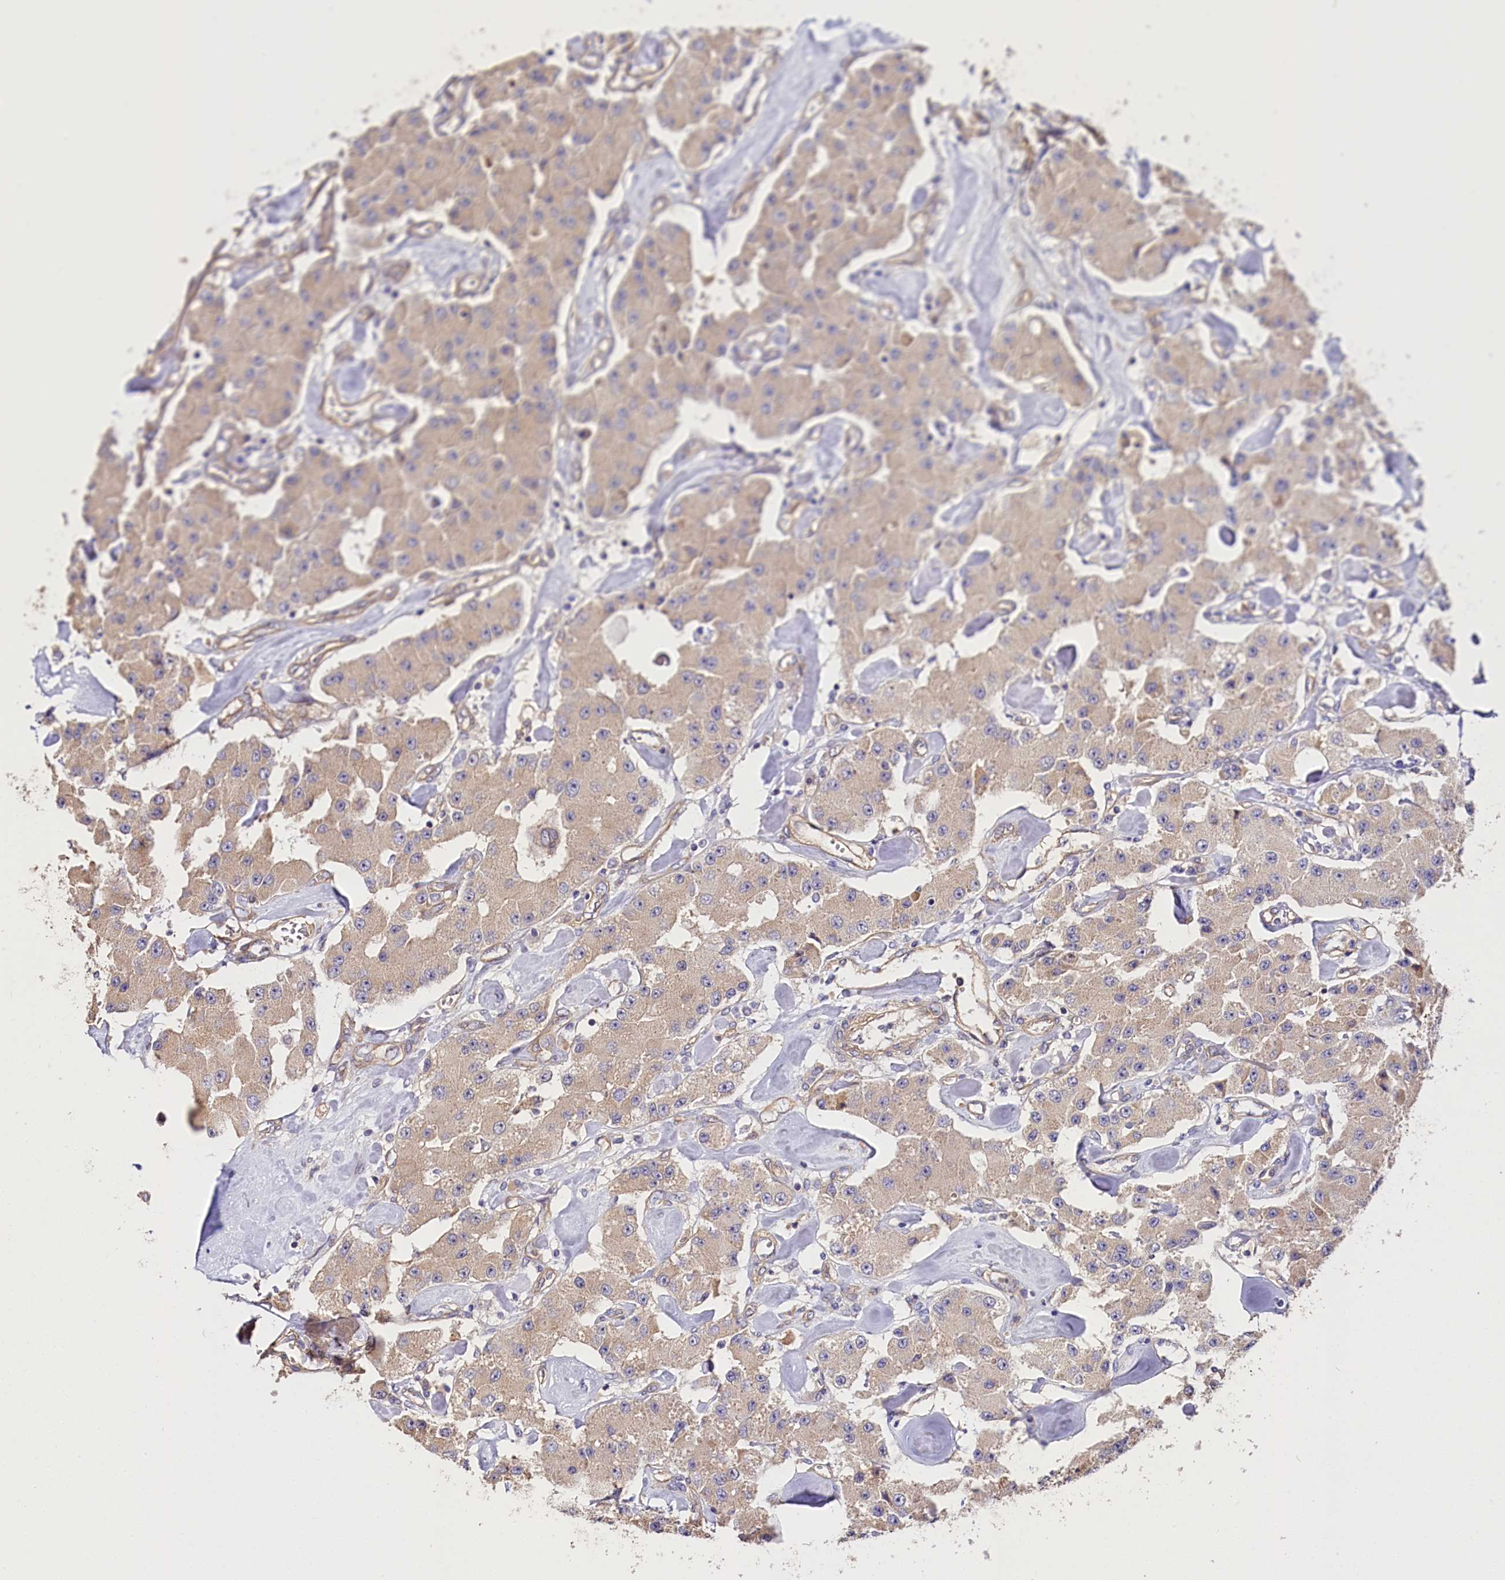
{"staining": {"intensity": "weak", "quantity": "<25%", "location": "cytoplasmic/membranous"}, "tissue": "carcinoid", "cell_type": "Tumor cells", "image_type": "cancer", "snomed": [{"axis": "morphology", "description": "Carcinoid, malignant, NOS"}, {"axis": "topography", "description": "Pancreas"}], "caption": "Human malignant carcinoid stained for a protein using immunohistochemistry (IHC) demonstrates no expression in tumor cells.", "gene": "KATNB1", "patient": {"sex": "male", "age": 41}}